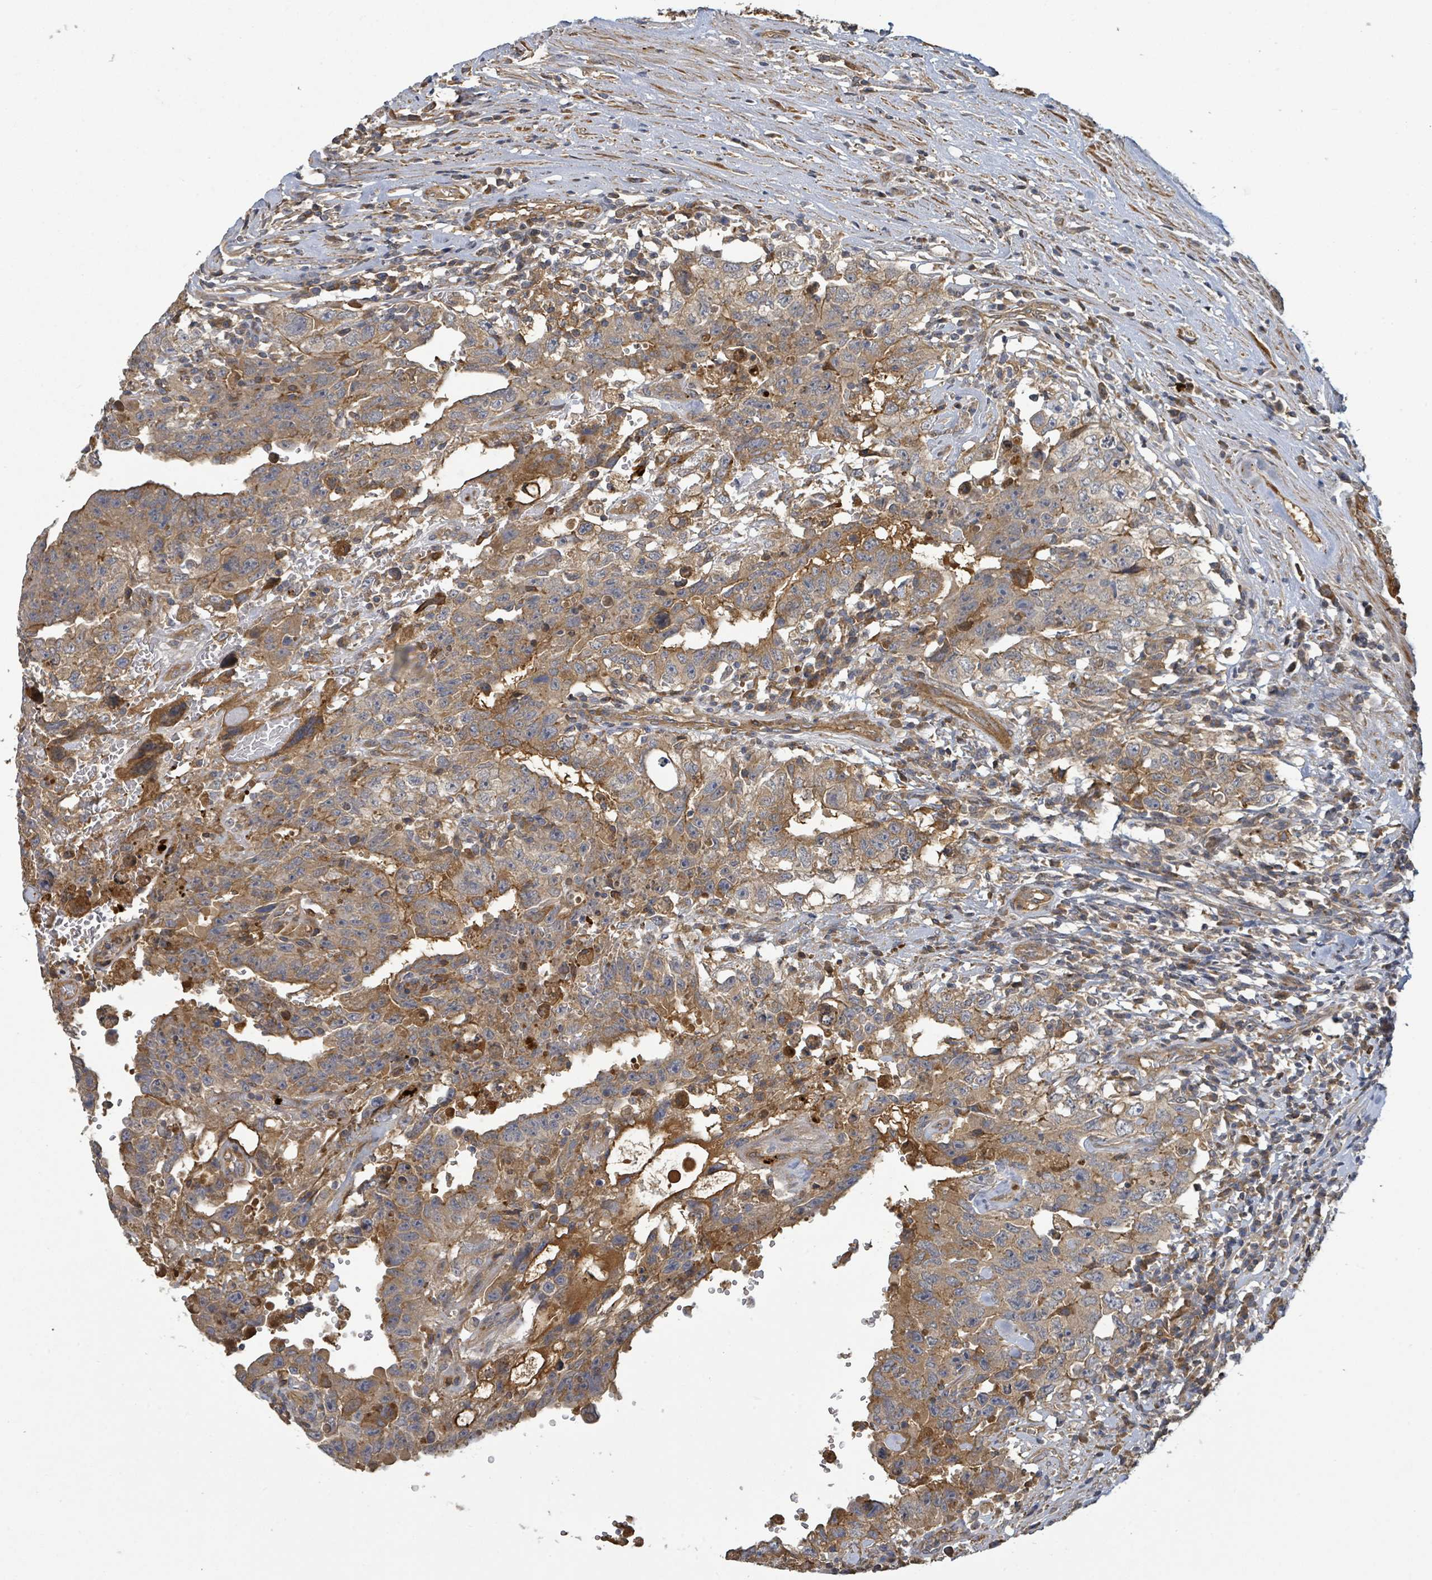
{"staining": {"intensity": "moderate", "quantity": ">75%", "location": "cytoplasmic/membranous"}, "tissue": "testis cancer", "cell_type": "Tumor cells", "image_type": "cancer", "snomed": [{"axis": "morphology", "description": "Carcinoma, Embryonal, NOS"}, {"axis": "topography", "description": "Testis"}], "caption": "An immunohistochemistry (IHC) micrograph of tumor tissue is shown. Protein staining in brown highlights moderate cytoplasmic/membranous positivity in testis embryonal carcinoma within tumor cells.", "gene": "STARD4", "patient": {"sex": "male", "age": 26}}